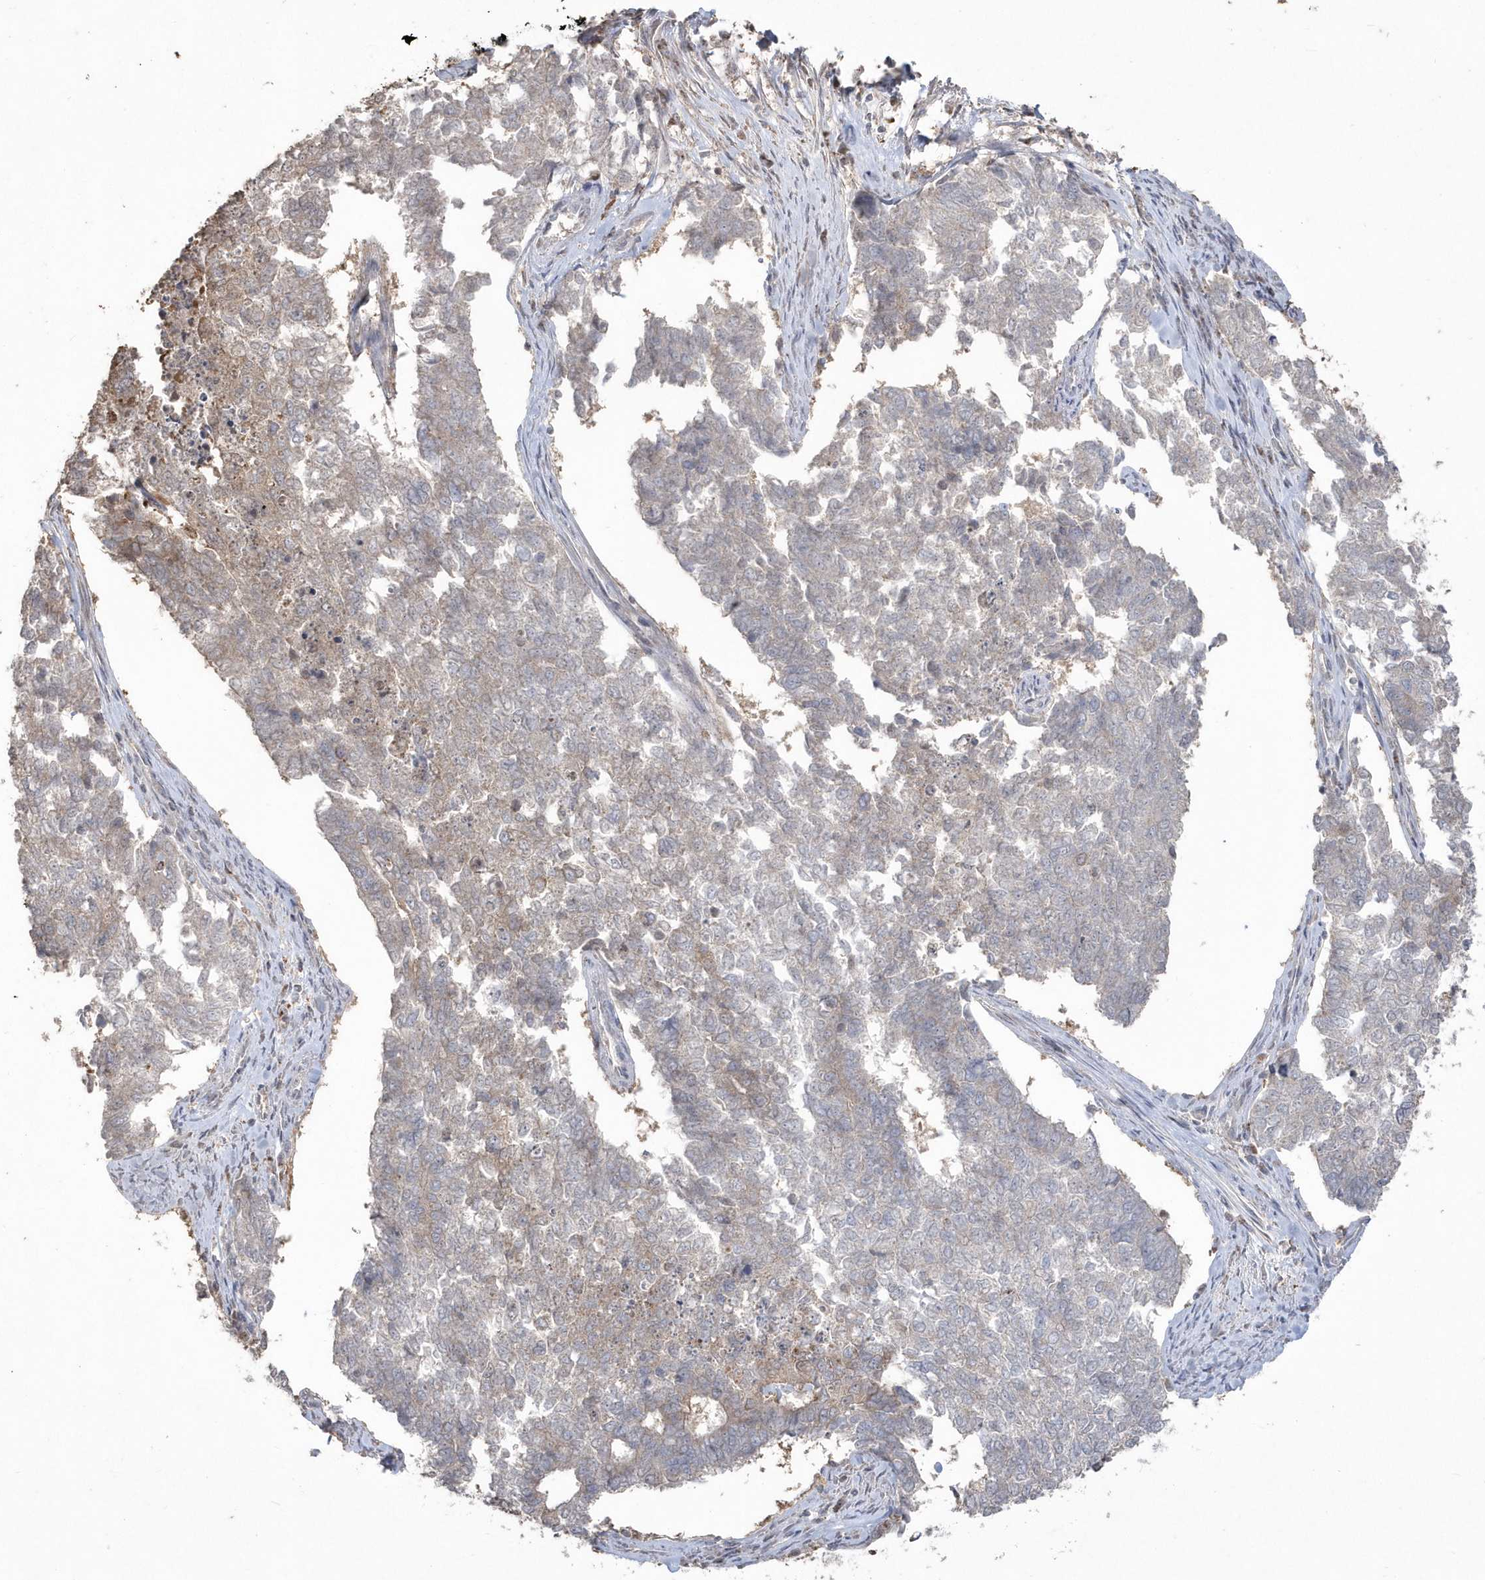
{"staining": {"intensity": "weak", "quantity": "<25%", "location": "cytoplasmic/membranous"}, "tissue": "cervical cancer", "cell_type": "Tumor cells", "image_type": "cancer", "snomed": [{"axis": "morphology", "description": "Squamous cell carcinoma, NOS"}, {"axis": "topography", "description": "Cervix"}], "caption": "The micrograph displays no significant positivity in tumor cells of cervical cancer.", "gene": "GEMIN6", "patient": {"sex": "female", "age": 63}}